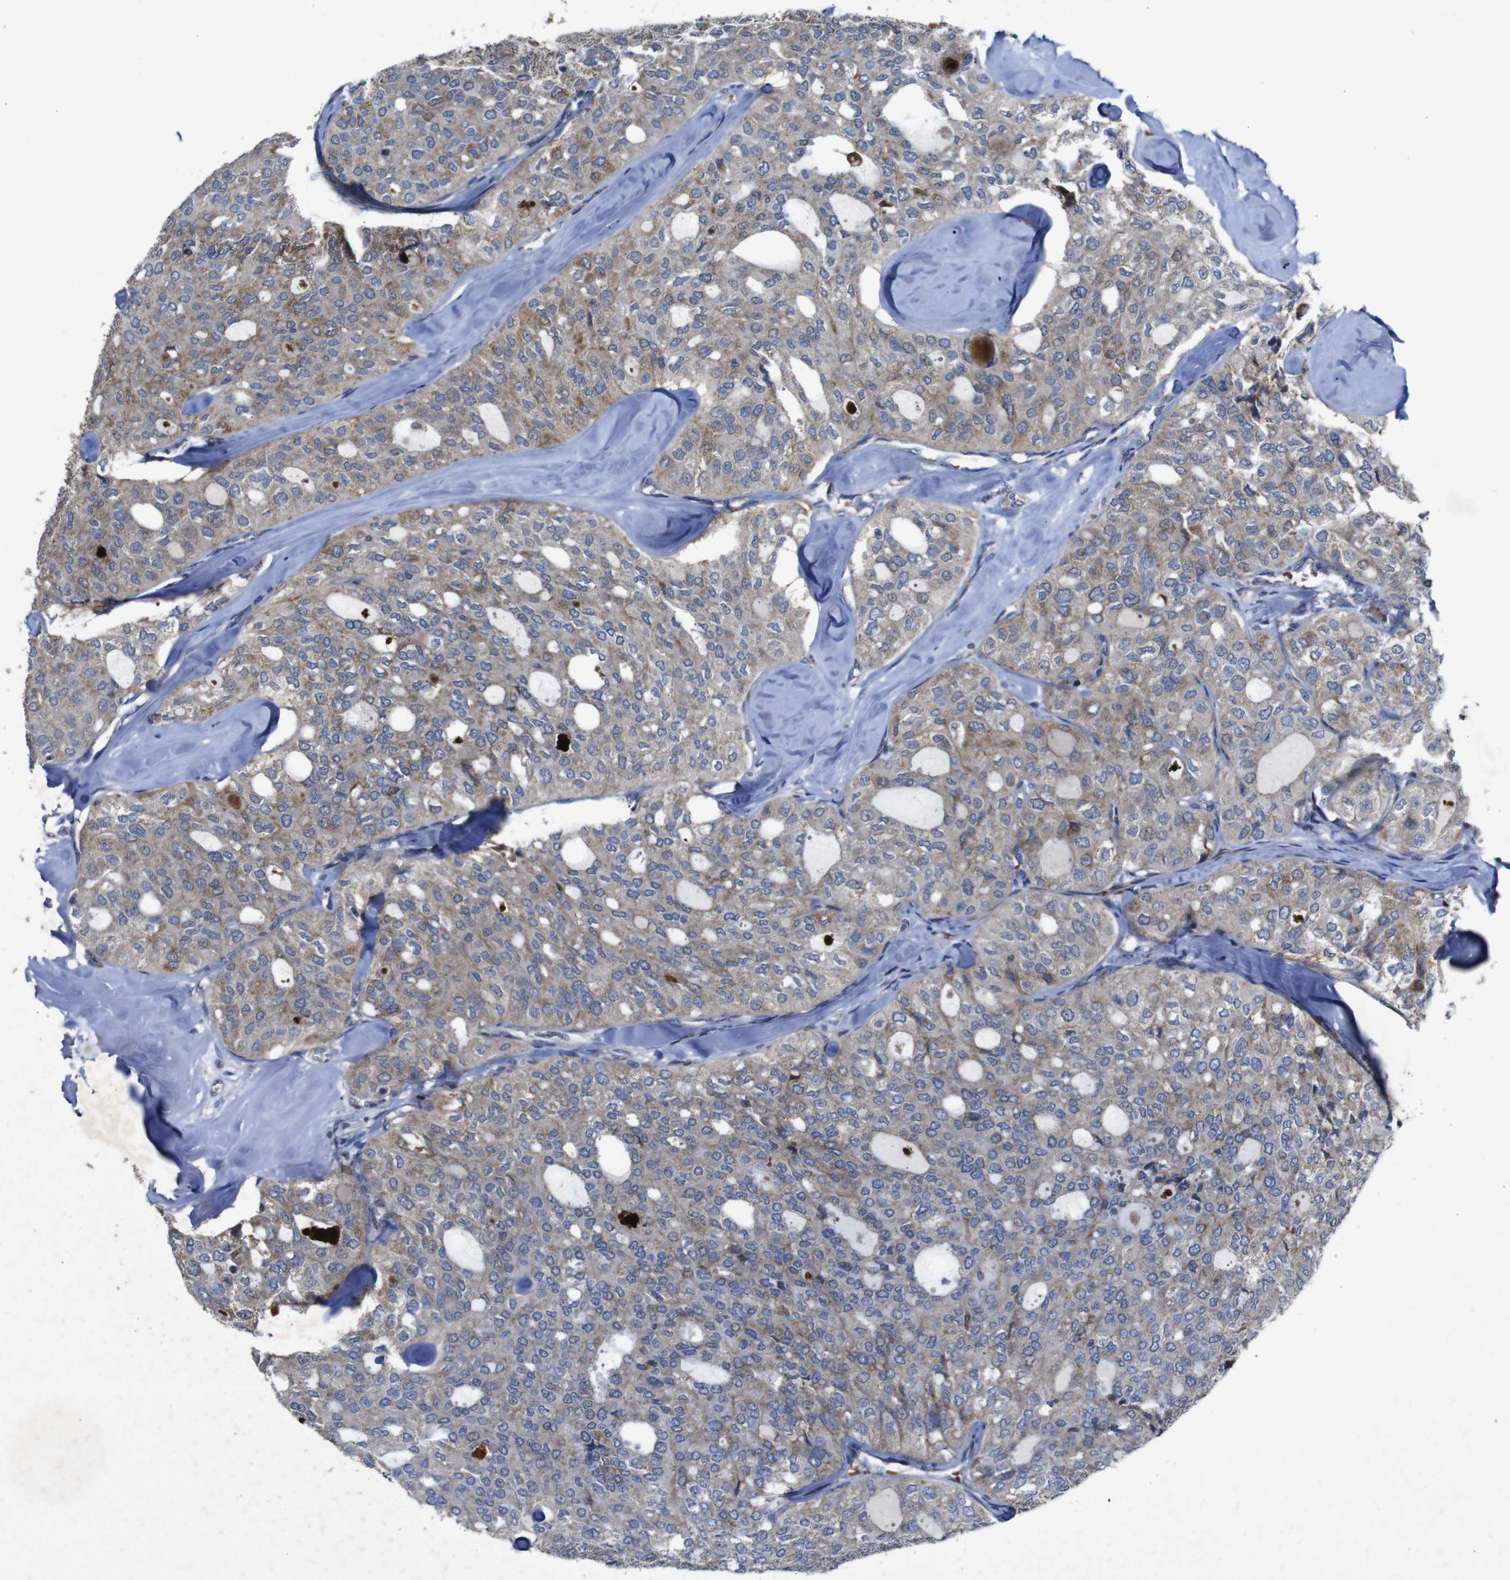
{"staining": {"intensity": "moderate", "quantity": "25%-75%", "location": "cytoplasmic/membranous"}, "tissue": "thyroid cancer", "cell_type": "Tumor cells", "image_type": "cancer", "snomed": [{"axis": "morphology", "description": "Follicular adenoma carcinoma, NOS"}, {"axis": "topography", "description": "Thyroid gland"}], "caption": "A medium amount of moderate cytoplasmic/membranous positivity is appreciated in approximately 25%-75% of tumor cells in thyroid cancer tissue.", "gene": "CHST10", "patient": {"sex": "male", "age": 75}}